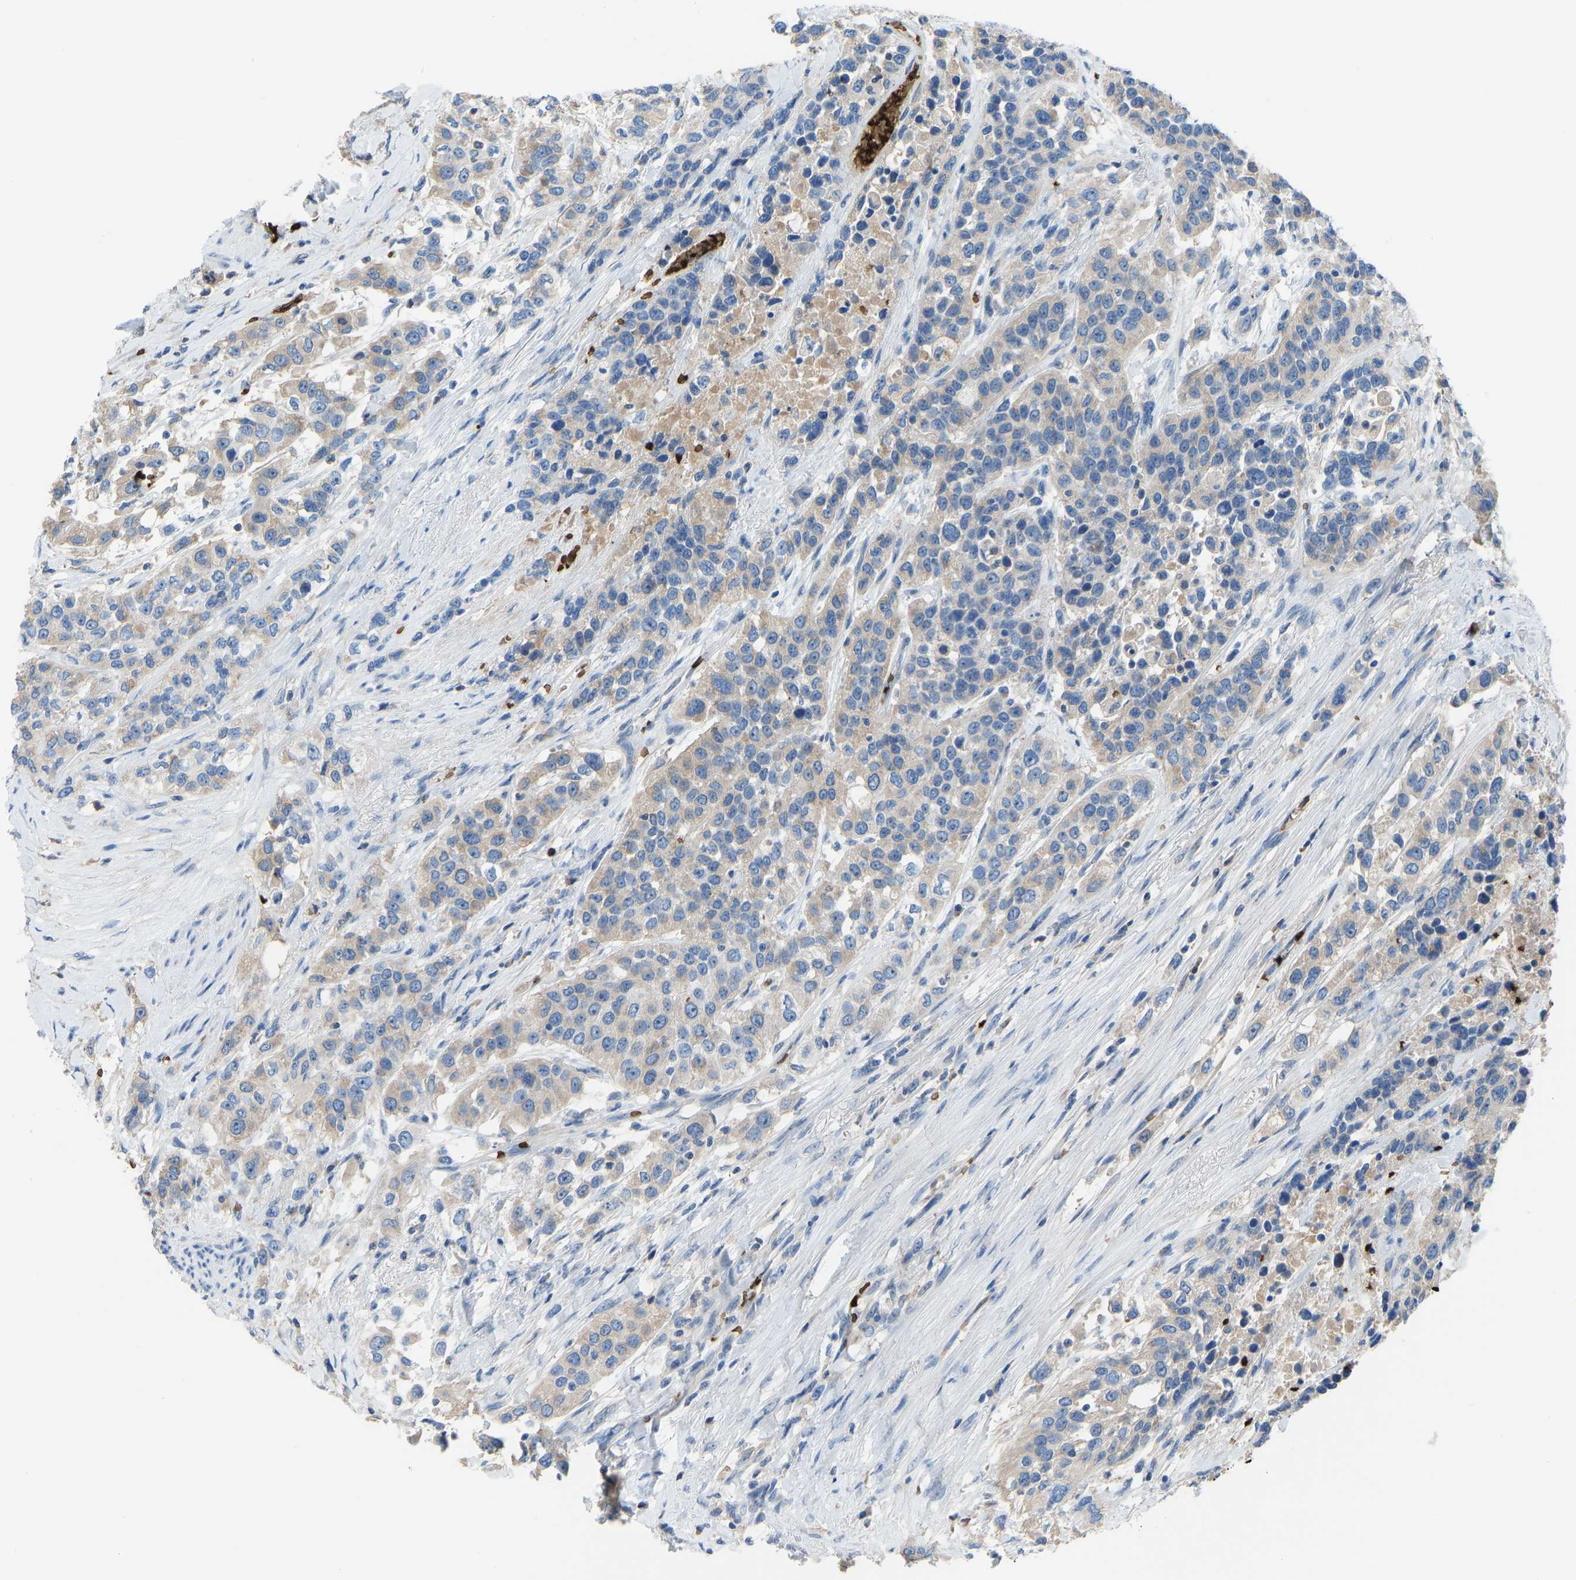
{"staining": {"intensity": "moderate", "quantity": "<25%", "location": "cytoplasmic/membranous"}, "tissue": "urothelial cancer", "cell_type": "Tumor cells", "image_type": "cancer", "snomed": [{"axis": "morphology", "description": "Urothelial carcinoma, High grade"}, {"axis": "topography", "description": "Urinary bladder"}], "caption": "Immunohistochemical staining of human high-grade urothelial carcinoma shows moderate cytoplasmic/membranous protein staining in about <25% of tumor cells. The staining is performed using DAB brown chromogen to label protein expression. The nuclei are counter-stained blue using hematoxylin.", "gene": "PIGS", "patient": {"sex": "female", "age": 80}}